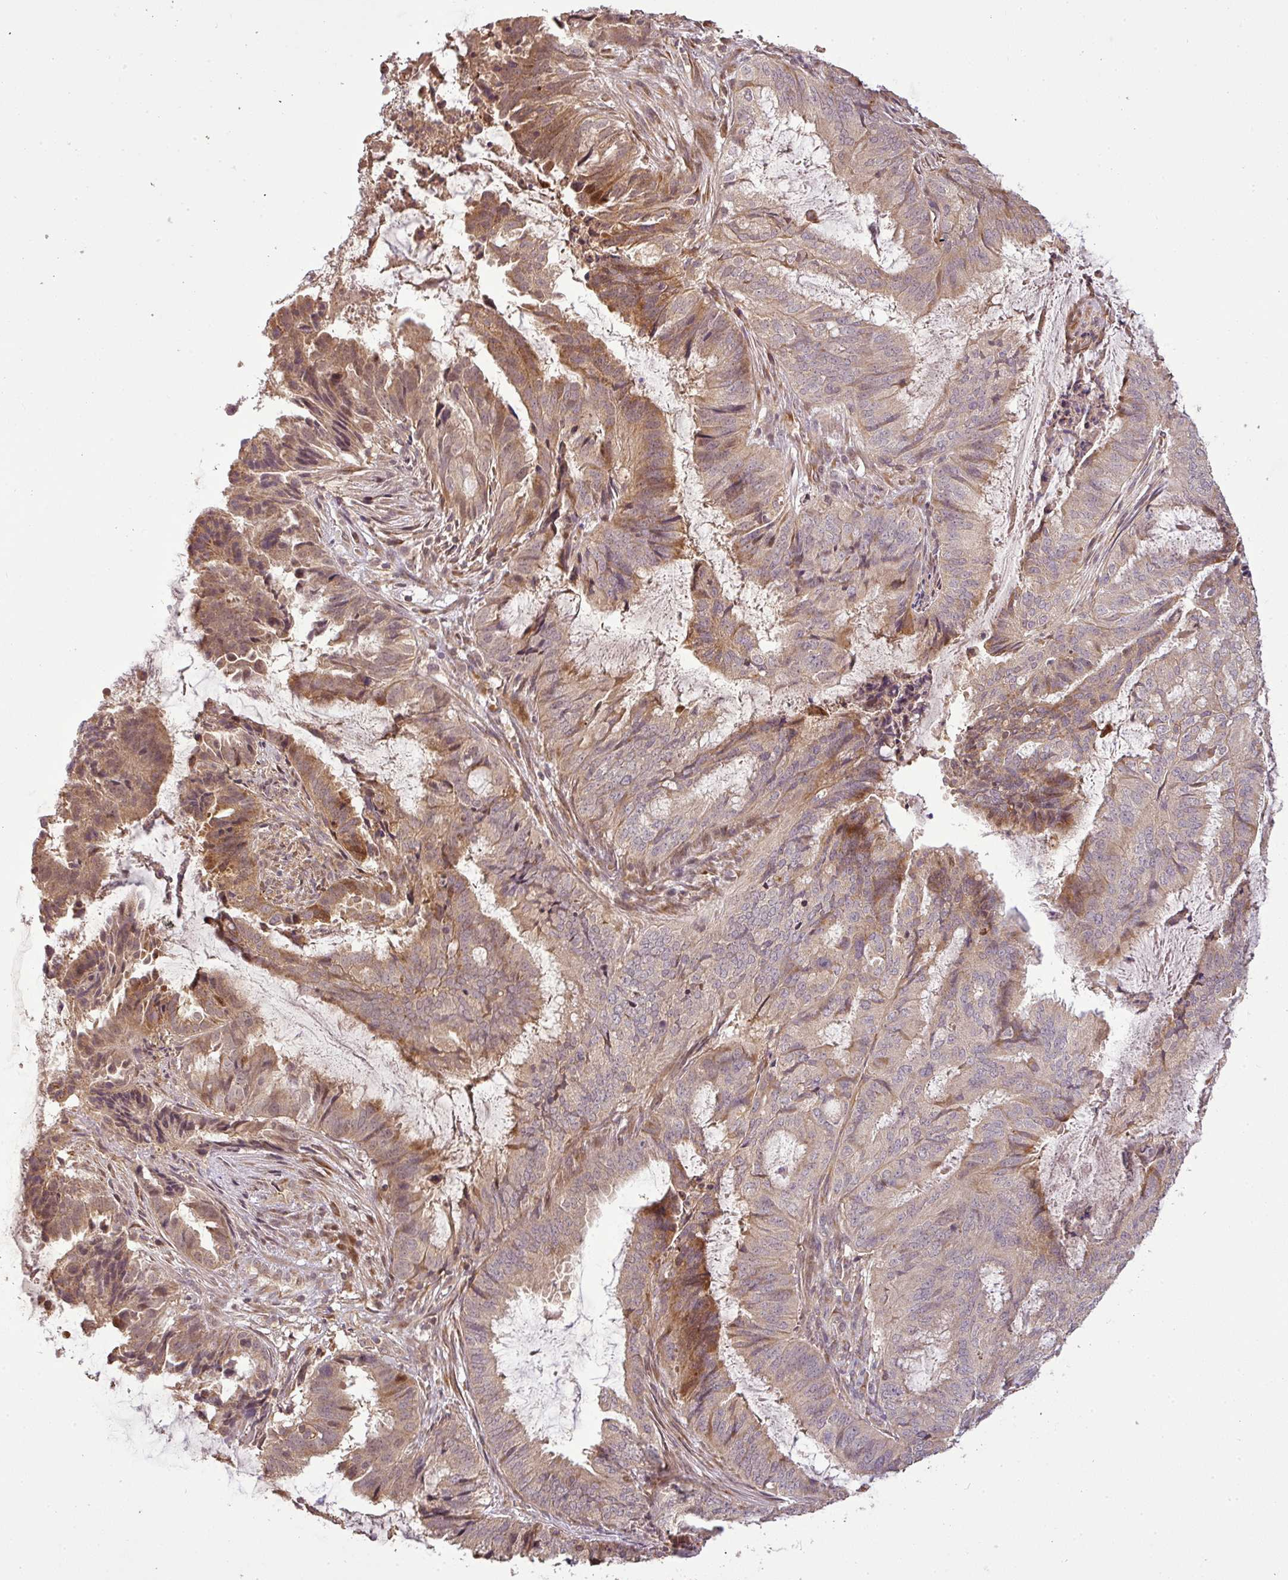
{"staining": {"intensity": "moderate", "quantity": "<25%", "location": "cytoplasmic/membranous"}, "tissue": "endometrial cancer", "cell_type": "Tumor cells", "image_type": "cancer", "snomed": [{"axis": "morphology", "description": "Adenocarcinoma, NOS"}, {"axis": "topography", "description": "Endometrium"}], "caption": "Endometrial cancer (adenocarcinoma) stained for a protein exhibits moderate cytoplasmic/membranous positivity in tumor cells.", "gene": "FAIM", "patient": {"sex": "female", "age": 51}}